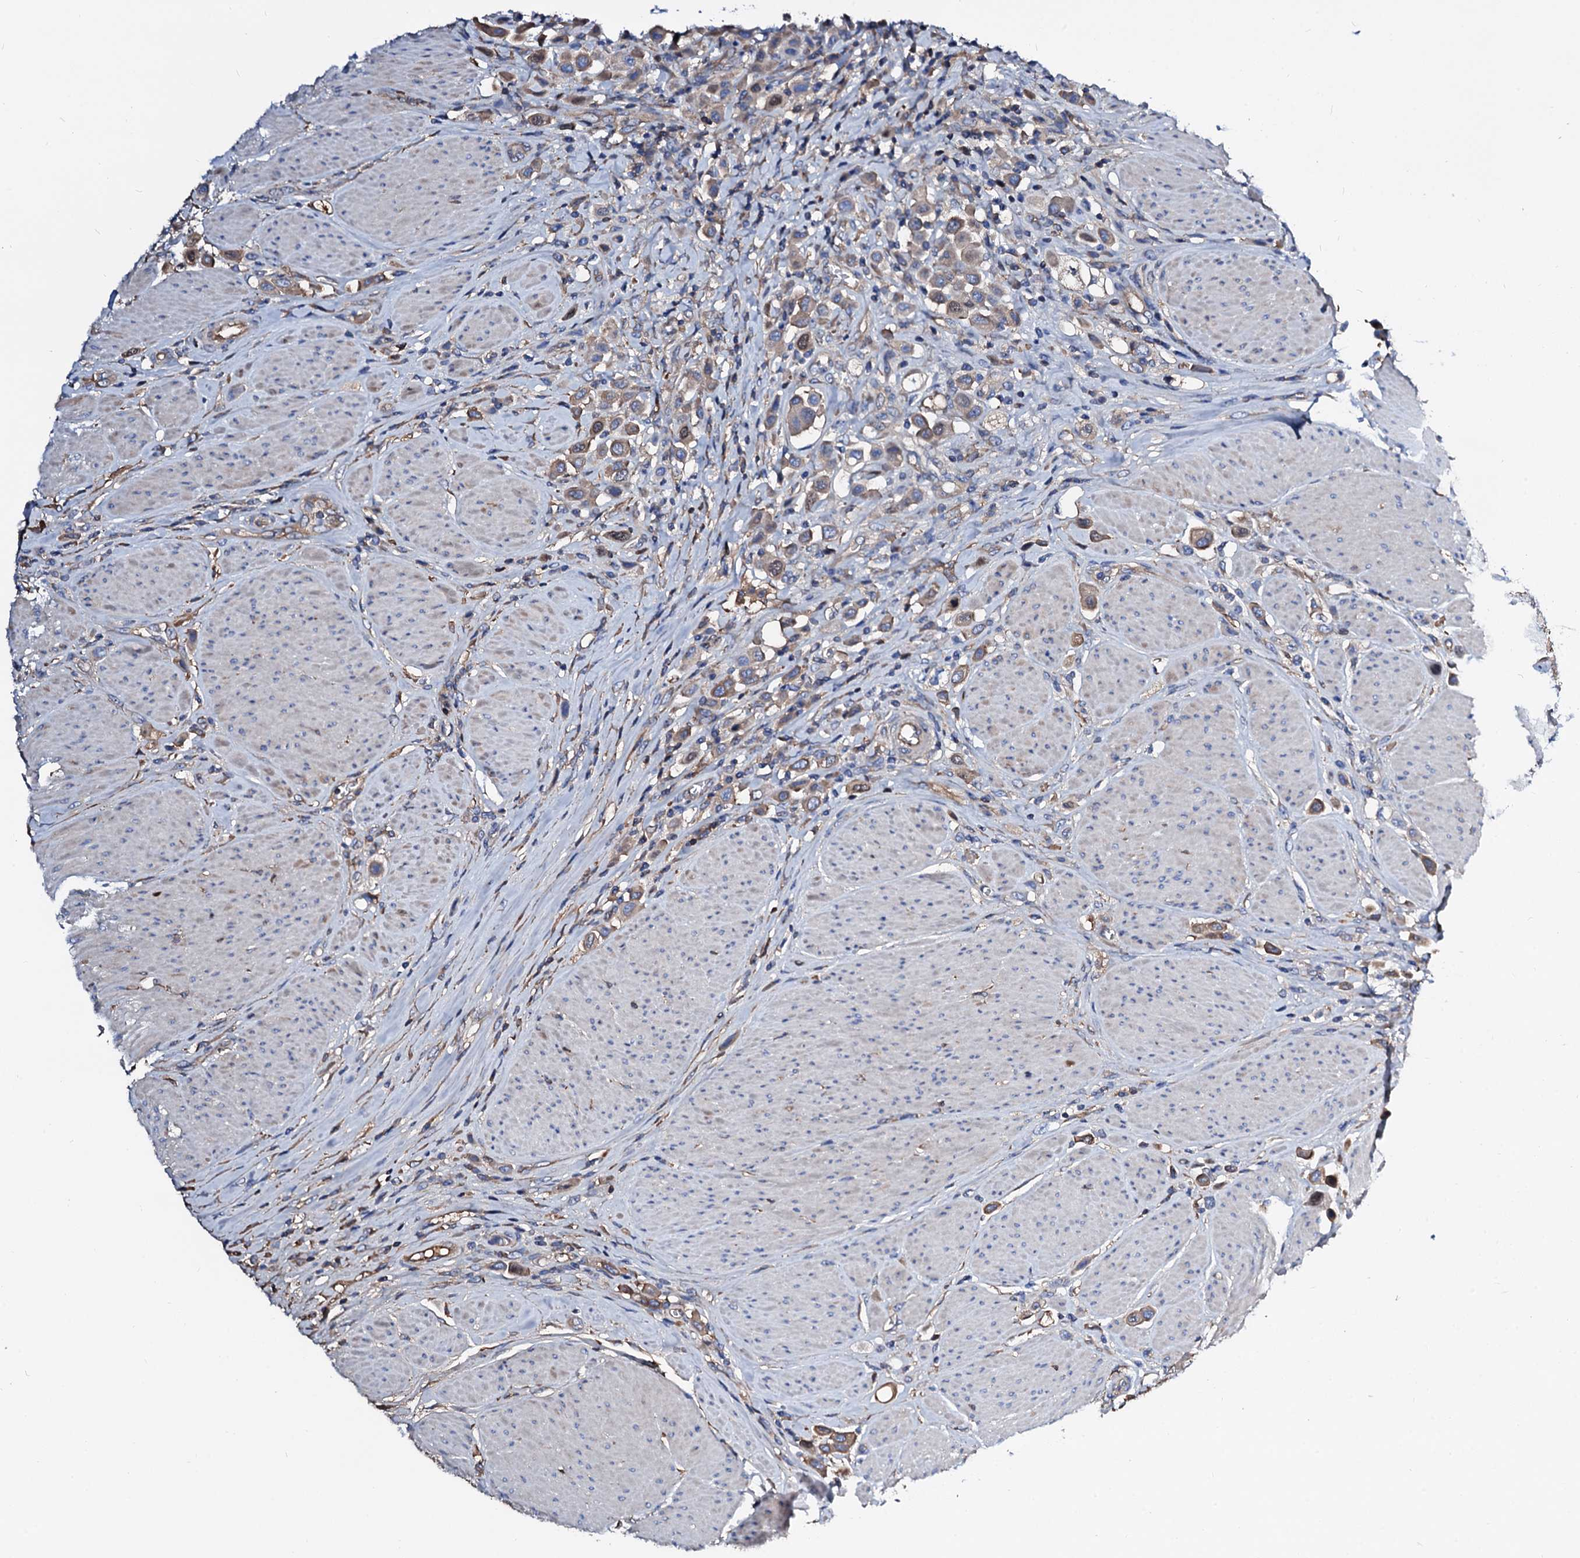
{"staining": {"intensity": "moderate", "quantity": ">75%", "location": "cytoplasmic/membranous,nuclear"}, "tissue": "urothelial cancer", "cell_type": "Tumor cells", "image_type": "cancer", "snomed": [{"axis": "morphology", "description": "Urothelial carcinoma, High grade"}, {"axis": "topography", "description": "Urinary bladder"}], "caption": "A high-resolution image shows IHC staining of high-grade urothelial carcinoma, which displays moderate cytoplasmic/membranous and nuclear expression in approximately >75% of tumor cells. (IHC, brightfield microscopy, high magnification).", "gene": "CSKMT", "patient": {"sex": "male", "age": 50}}